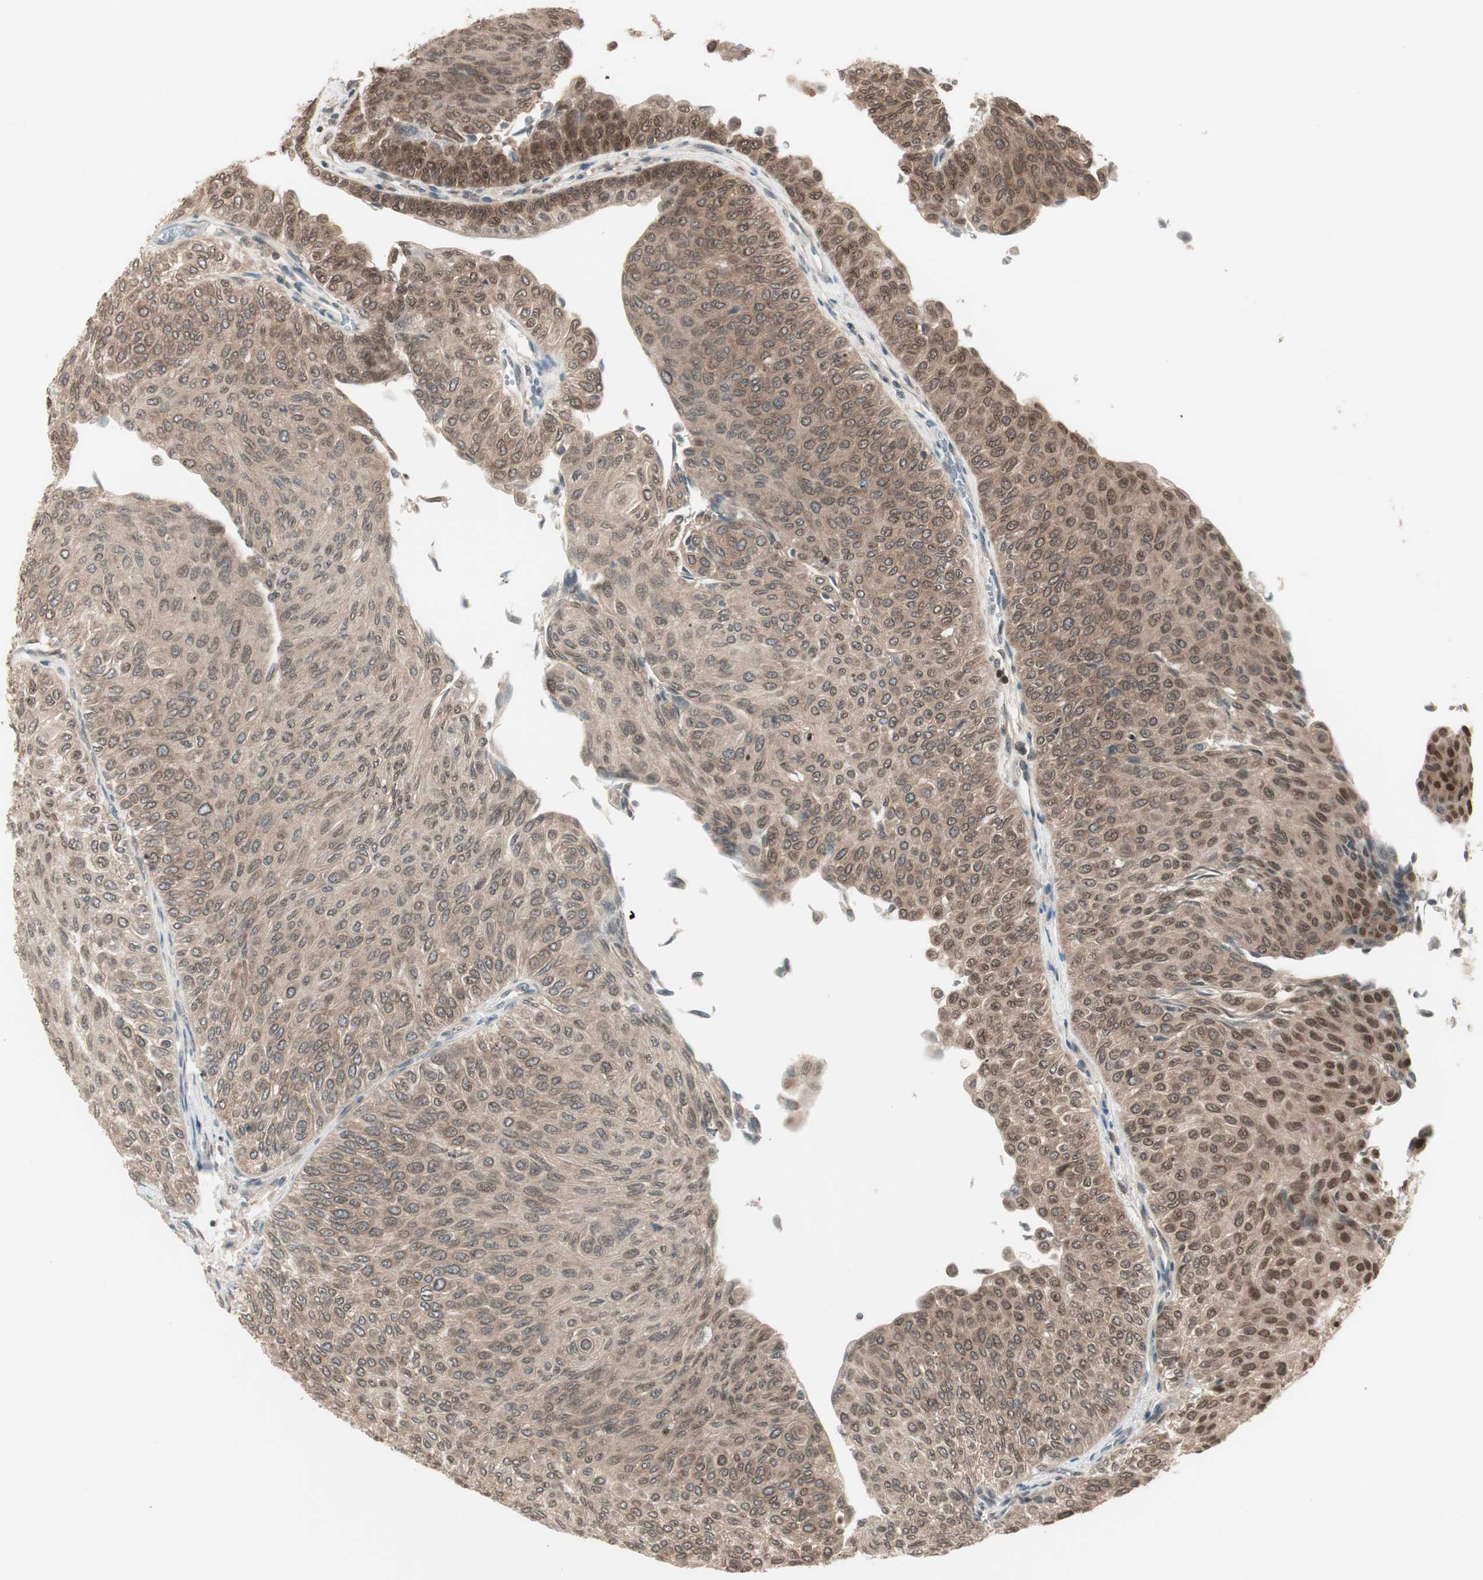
{"staining": {"intensity": "moderate", "quantity": ">75%", "location": "cytoplasmic/membranous,nuclear"}, "tissue": "urothelial cancer", "cell_type": "Tumor cells", "image_type": "cancer", "snomed": [{"axis": "morphology", "description": "Urothelial carcinoma, Low grade"}, {"axis": "topography", "description": "Urinary bladder"}], "caption": "The image demonstrates a brown stain indicating the presence of a protein in the cytoplasmic/membranous and nuclear of tumor cells in urothelial carcinoma (low-grade). Nuclei are stained in blue.", "gene": "UBE2I", "patient": {"sex": "male", "age": 78}}